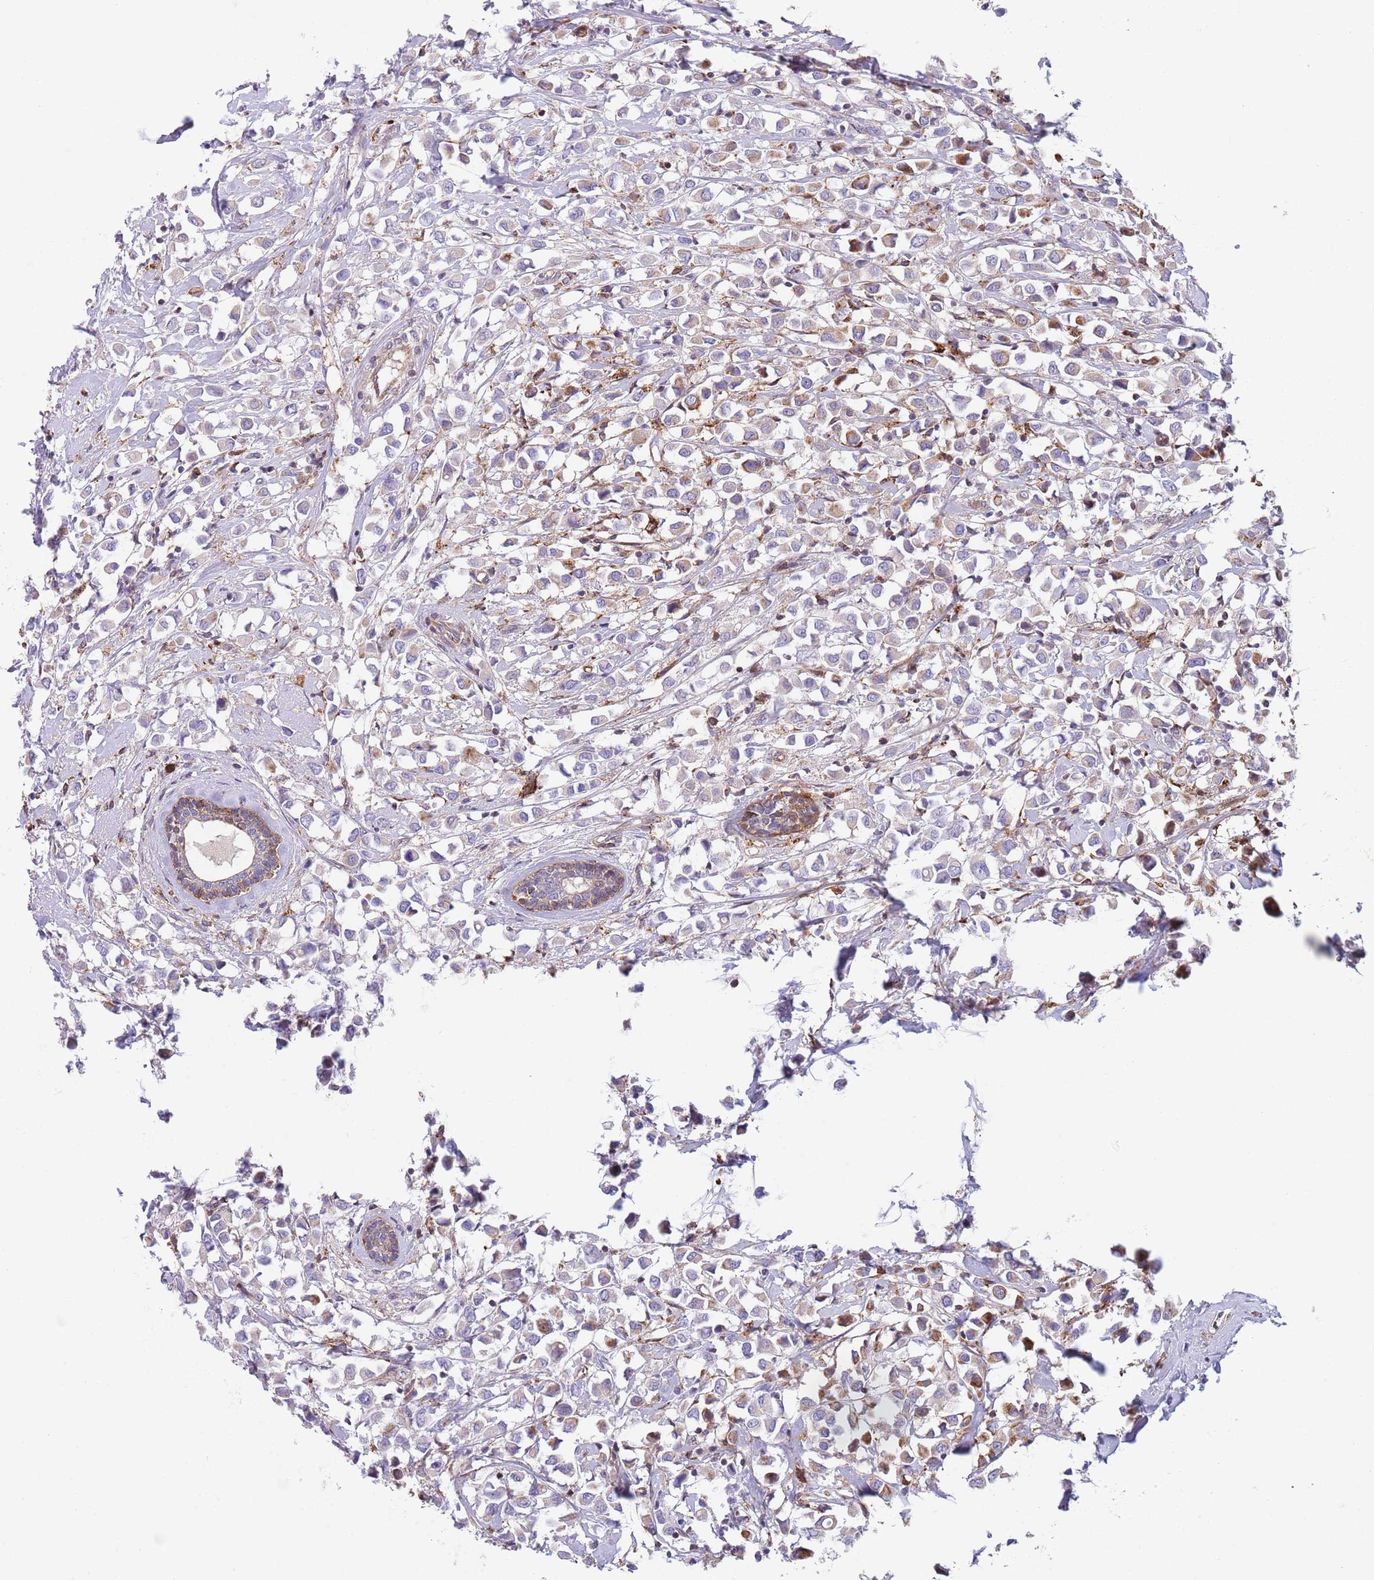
{"staining": {"intensity": "weak", "quantity": "<25%", "location": "cytoplasmic/membranous"}, "tissue": "breast cancer", "cell_type": "Tumor cells", "image_type": "cancer", "snomed": [{"axis": "morphology", "description": "Duct carcinoma"}, {"axis": "topography", "description": "Breast"}], "caption": "Human breast cancer stained for a protein using immunohistochemistry (IHC) reveals no staining in tumor cells.", "gene": "ZMYM5", "patient": {"sex": "female", "age": 61}}